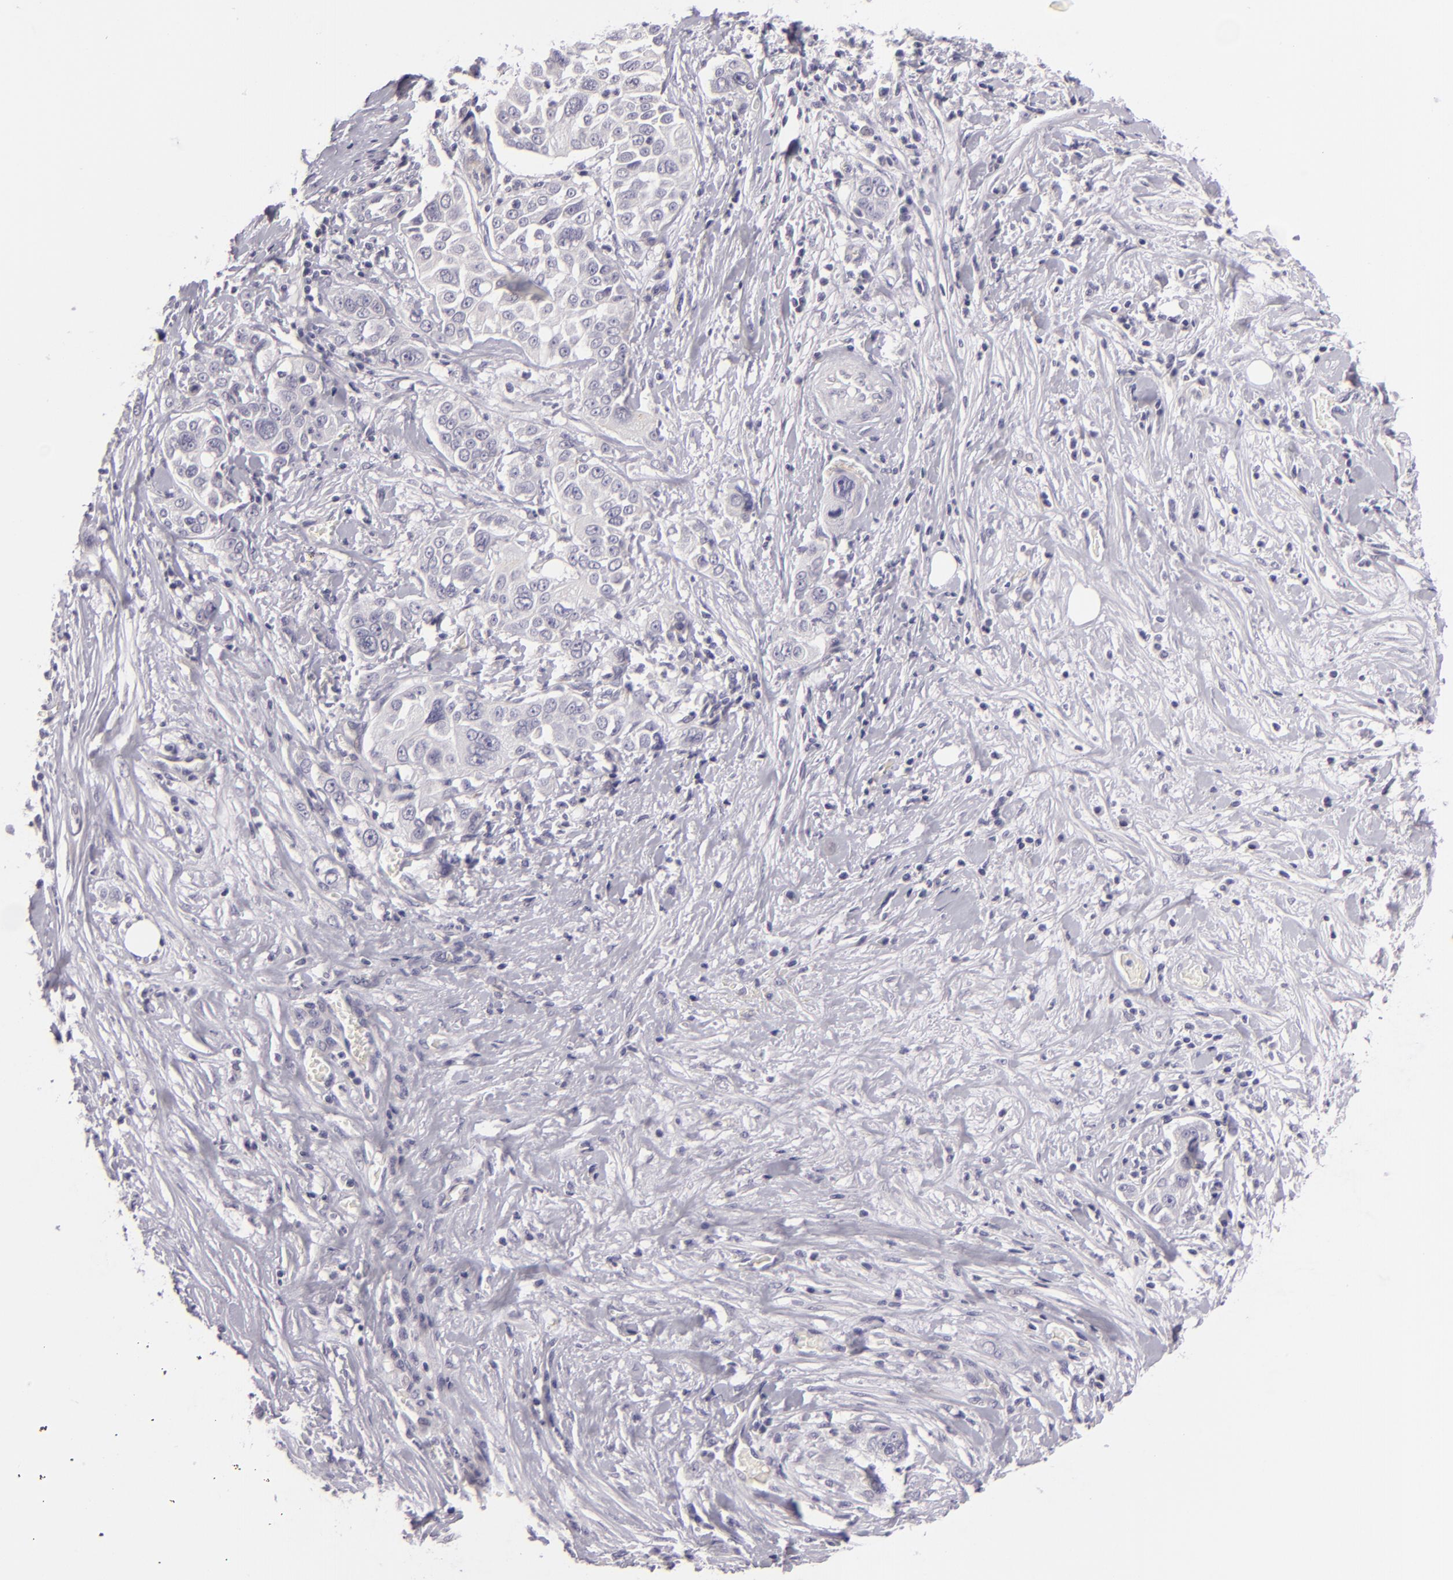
{"staining": {"intensity": "negative", "quantity": "none", "location": "none"}, "tissue": "pancreatic cancer", "cell_type": "Tumor cells", "image_type": "cancer", "snomed": [{"axis": "morphology", "description": "Adenocarcinoma, NOS"}, {"axis": "topography", "description": "Pancreas"}], "caption": "The photomicrograph displays no significant expression in tumor cells of adenocarcinoma (pancreatic).", "gene": "EGFL6", "patient": {"sex": "female", "age": 52}}